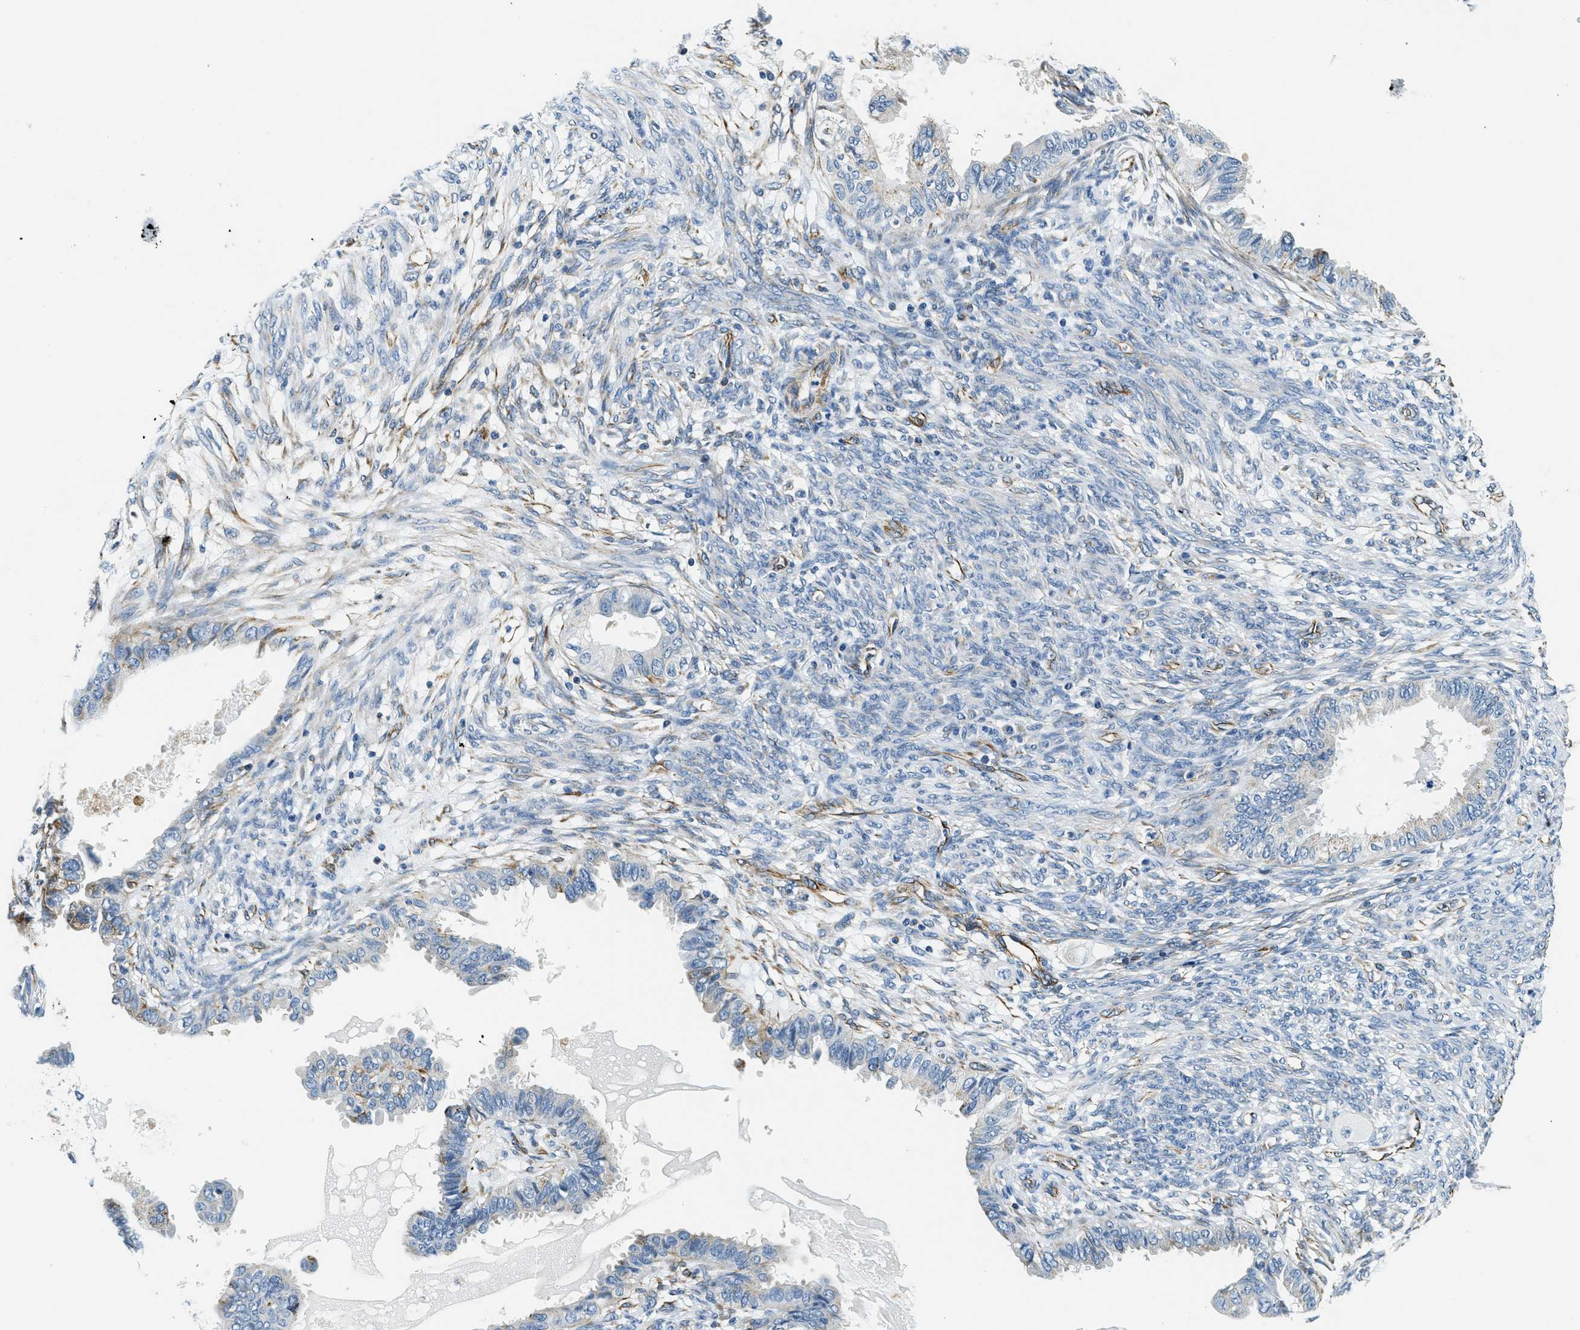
{"staining": {"intensity": "moderate", "quantity": "<25%", "location": "cytoplasmic/membranous"}, "tissue": "cervical cancer", "cell_type": "Tumor cells", "image_type": "cancer", "snomed": [{"axis": "morphology", "description": "Normal tissue, NOS"}, {"axis": "morphology", "description": "Adenocarcinoma, NOS"}, {"axis": "topography", "description": "Cervix"}, {"axis": "topography", "description": "Endometrium"}], "caption": "Immunohistochemical staining of adenocarcinoma (cervical) displays low levels of moderate cytoplasmic/membranous staining in about <25% of tumor cells. (Brightfield microscopy of DAB IHC at high magnification).", "gene": "GNS", "patient": {"sex": "female", "age": 86}}